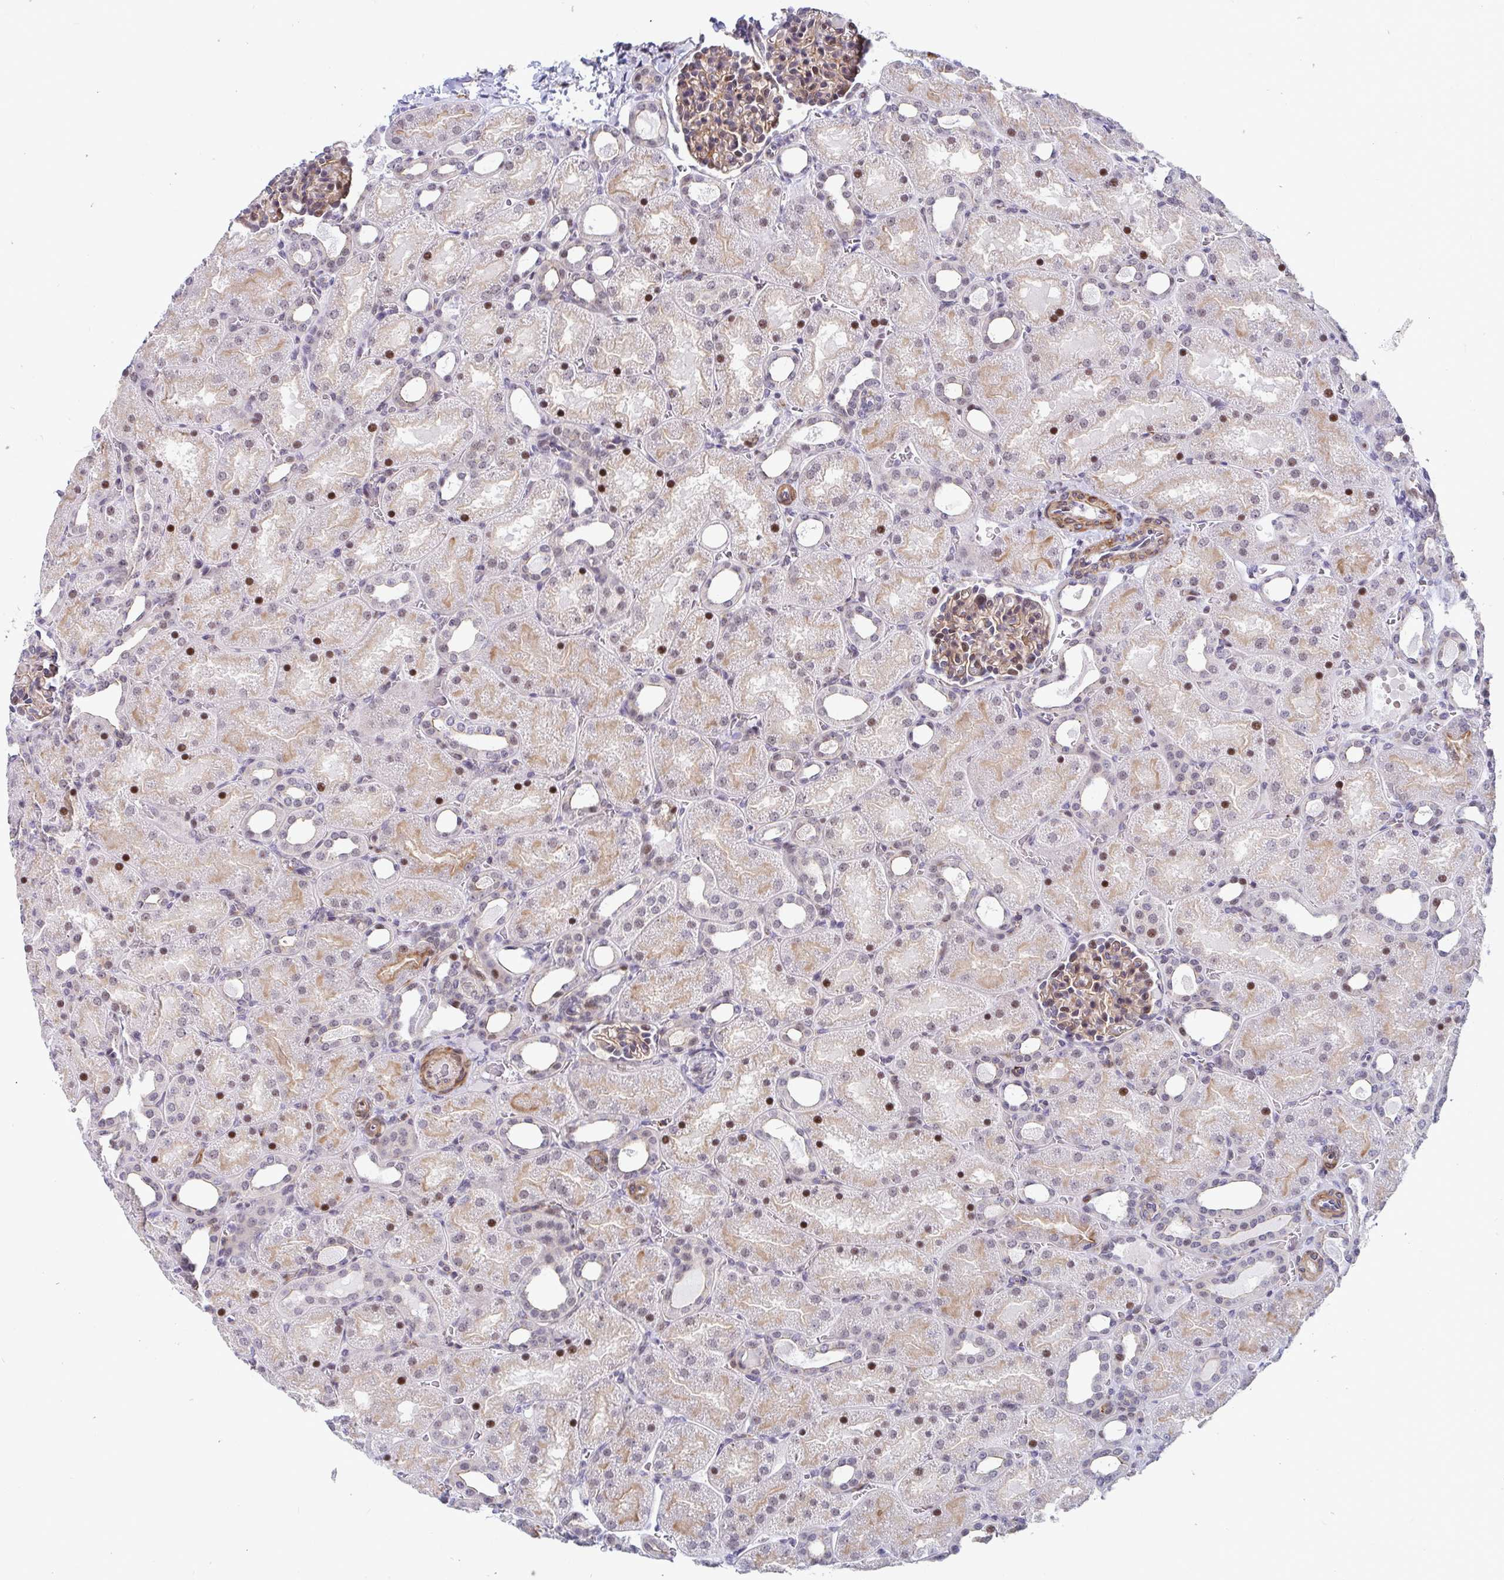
{"staining": {"intensity": "moderate", "quantity": "25%-75%", "location": "cytoplasmic/membranous,nuclear"}, "tissue": "kidney", "cell_type": "Cells in glomeruli", "image_type": "normal", "snomed": [{"axis": "morphology", "description": "Normal tissue, NOS"}, {"axis": "topography", "description": "Kidney"}], "caption": "Immunohistochemical staining of normal kidney shows moderate cytoplasmic/membranous,nuclear protein staining in approximately 25%-75% of cells in glomeruli.", "gene": "WDR72", "patient": {"sex": "male", "age": 2}}